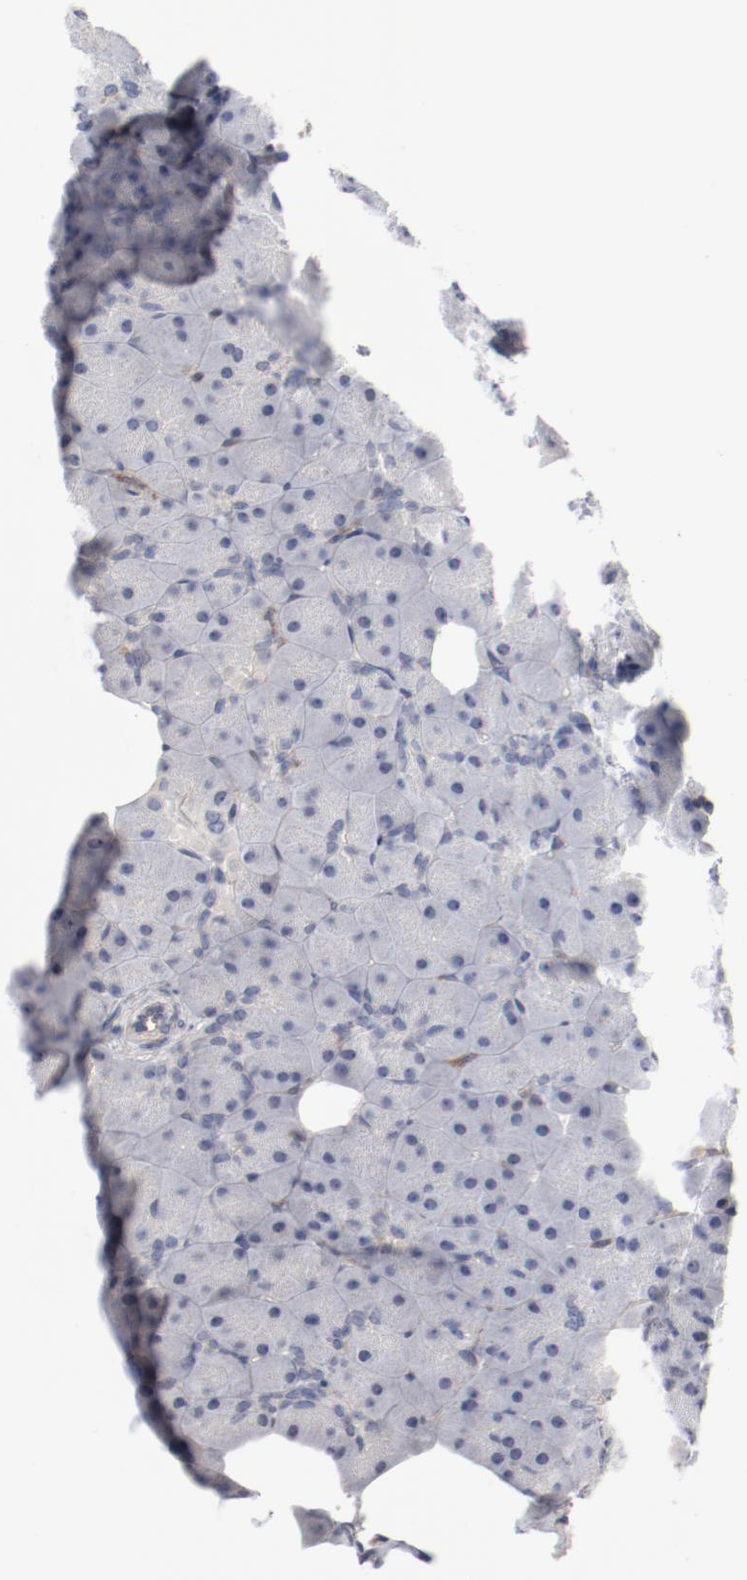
{"staining": {"intensity": "negative", "quantity": "none", "location": "none"}, "tissue": "pancreas", "cell_type": "Exocrine glandular cells", "image_type": "normal", "snomed": [{"axis": "morphology", "description": "Normal tissue, NOS"}, {"axis": "topography", "description": "Pancreas"}], "caption": "DAB immunohistochemical staining of unremarkable human pancreas shows no significant positivity in exocrine glandular cells. (Immunohistochemistry (ihc), brightfield microscopy, high magnification).", "gene": "CBL", "patient": {"sex": "male", "age": 66}}